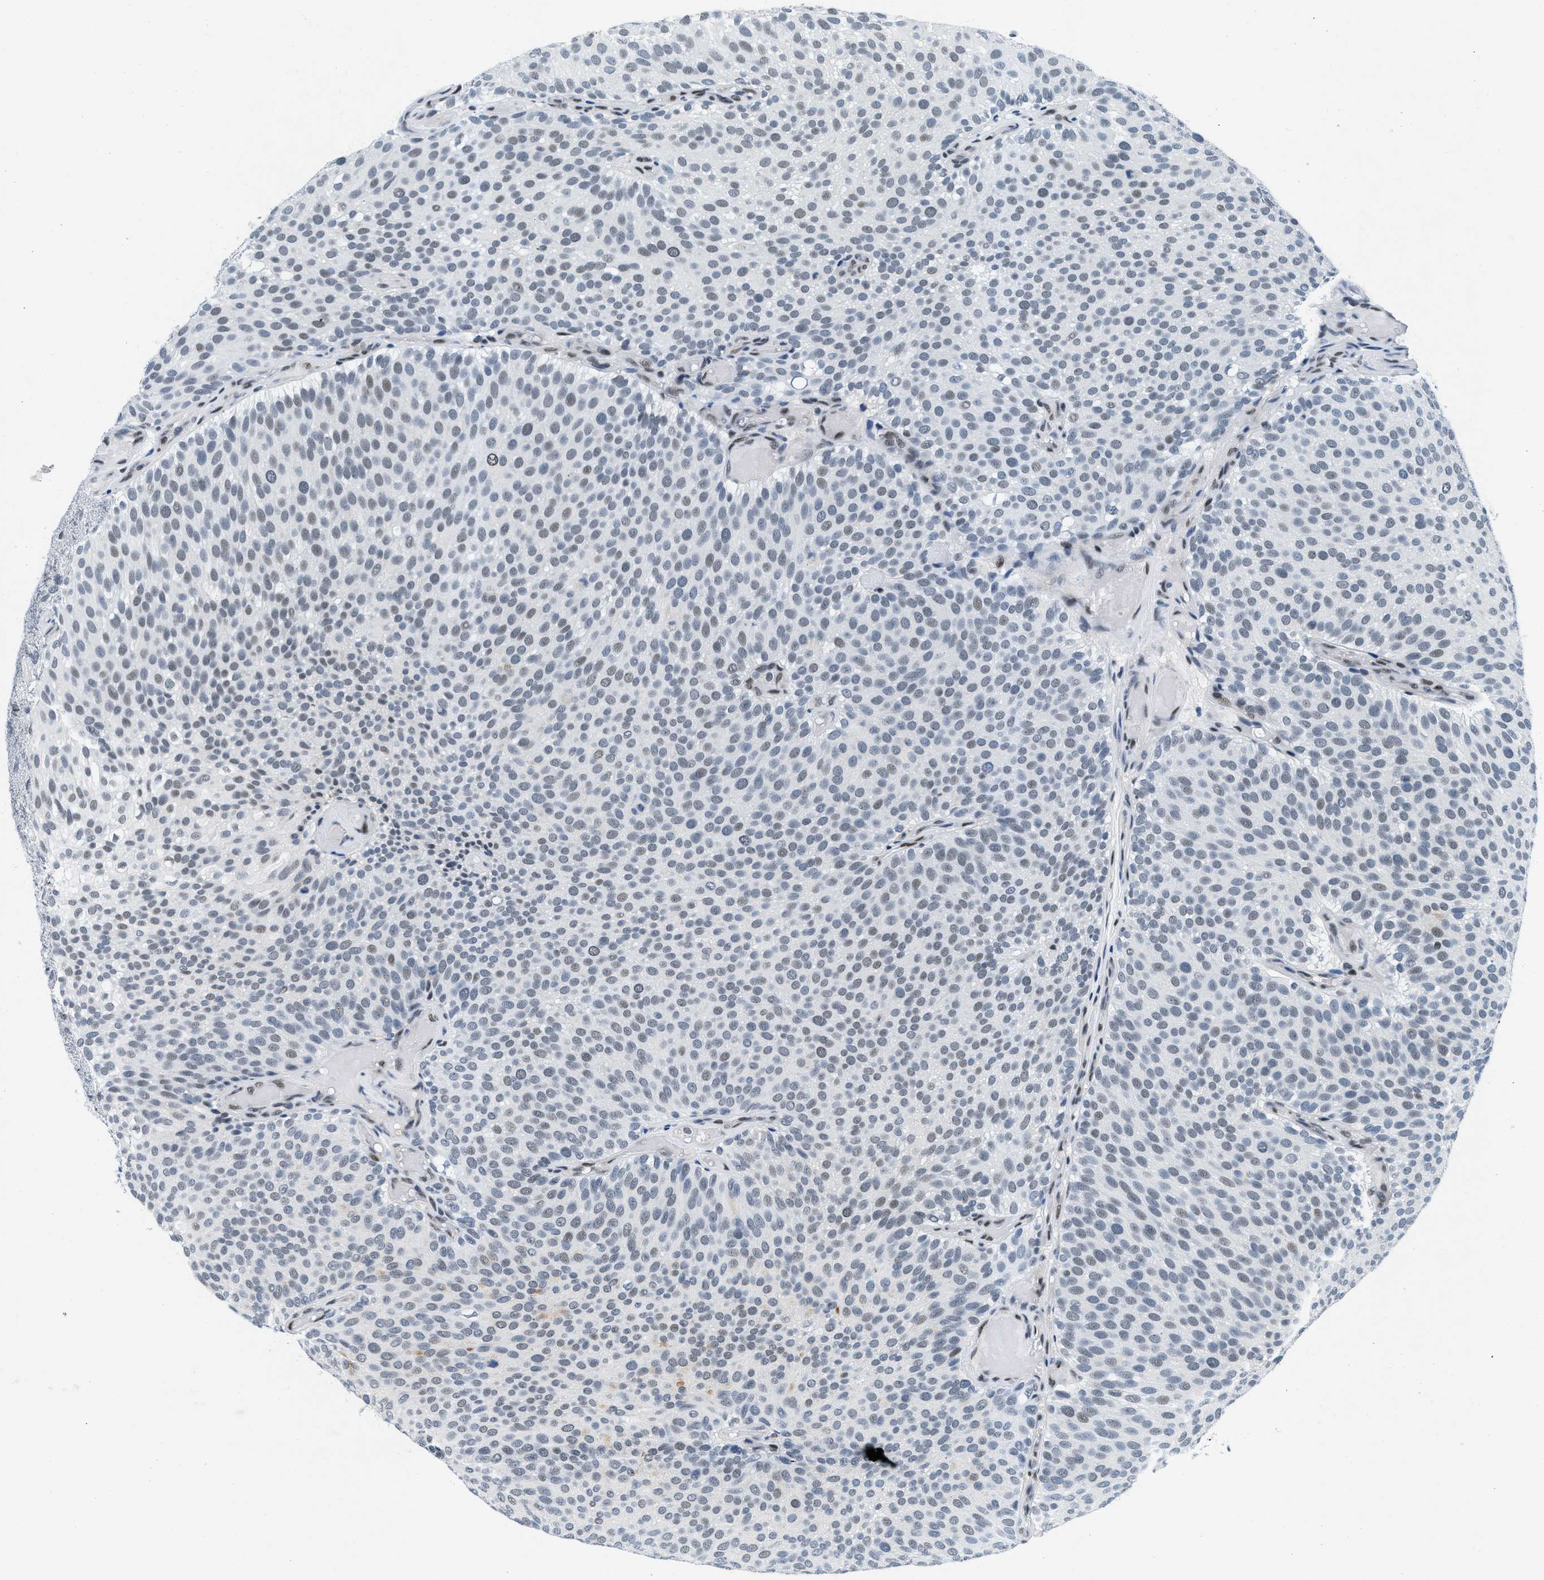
{"staining": {"intensity": "weak", "quantity": "<25%", "location": "nuclear"}, "tissue": "urothelial cancer", "cell_type": "Tumor cells", "image_type": "cancer", "snomed": [{"axis": "morphology", "description": "Urothelial carcinoma, Low grade"}, {"axis": "topography", "description": "Urinary bladder"}], "caption": "Protein analysis of urothelial carcinoma (low-grade) exhibits no significant staining in tumor cells. (DAB immunohistochemistry (IHC) with hematoxylin counter stain).", "gene": "ATF2", "patient": {"sex": "male", "age": 78}}